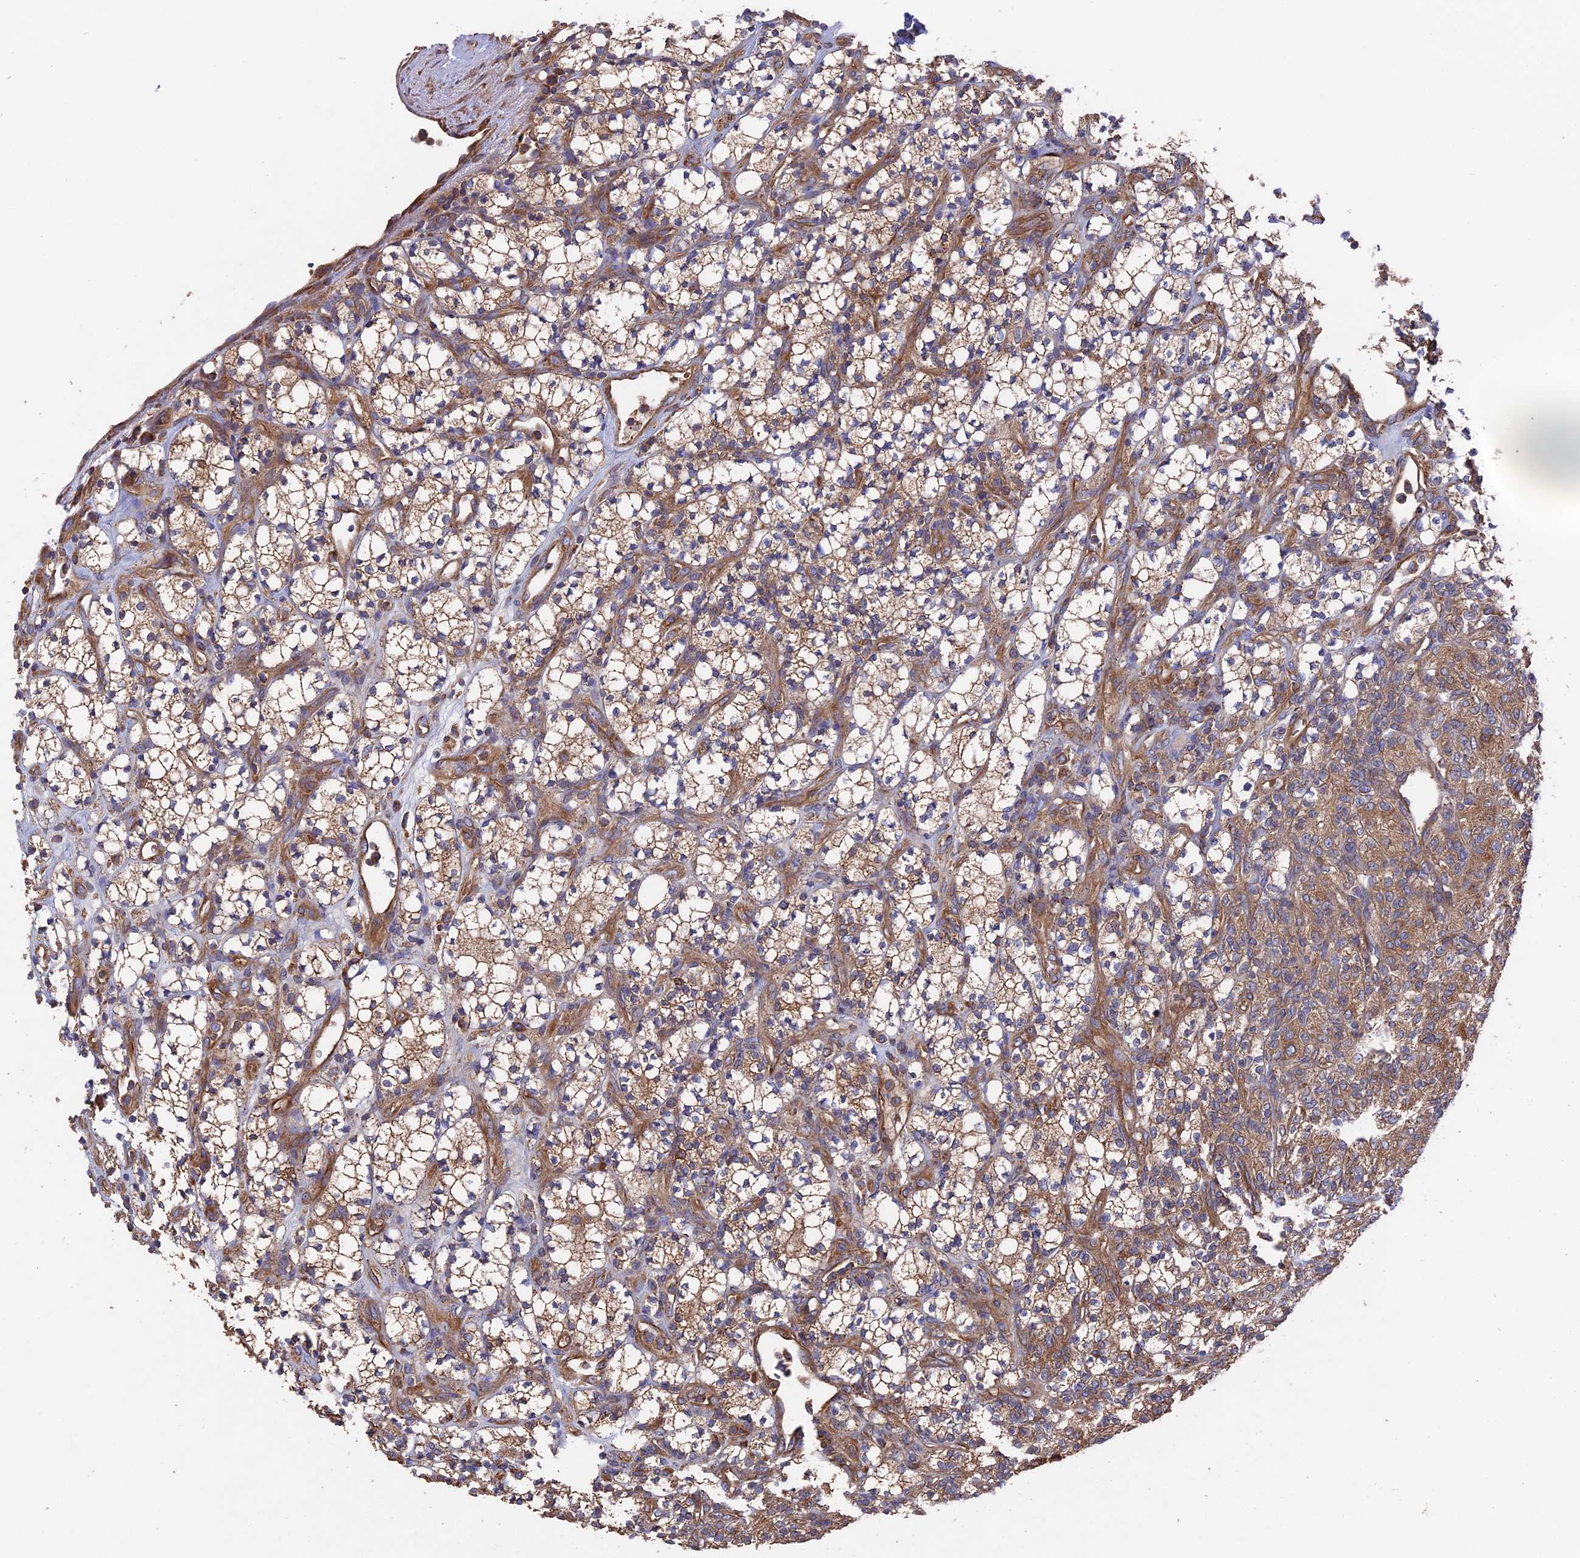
{"staining": {"intensity": "moderate", "quantity": ">75%", "location": "cytoplasmic/membranous"}, "tissue": "renal cancer", "cell_type": "Tumor cells", "image_type": "cancer", "snomed": [{"axis": "morphology", "description": "Adenocarcinoma, NOS"}, {"axis": "topography", "description": "Kidney"}], "caption": "Renal cancer (adenocarcinoma) stained with DAB immunohistochemistry exhibits medium levels of moderate cytoplasmic/membranous staining in approximately >75% of tumor cells. (brown staining indicates protein expression, while blue staining denotes nuclei).", "gene": "TELO2", "patient": {"sex": "male", "age": 77}}